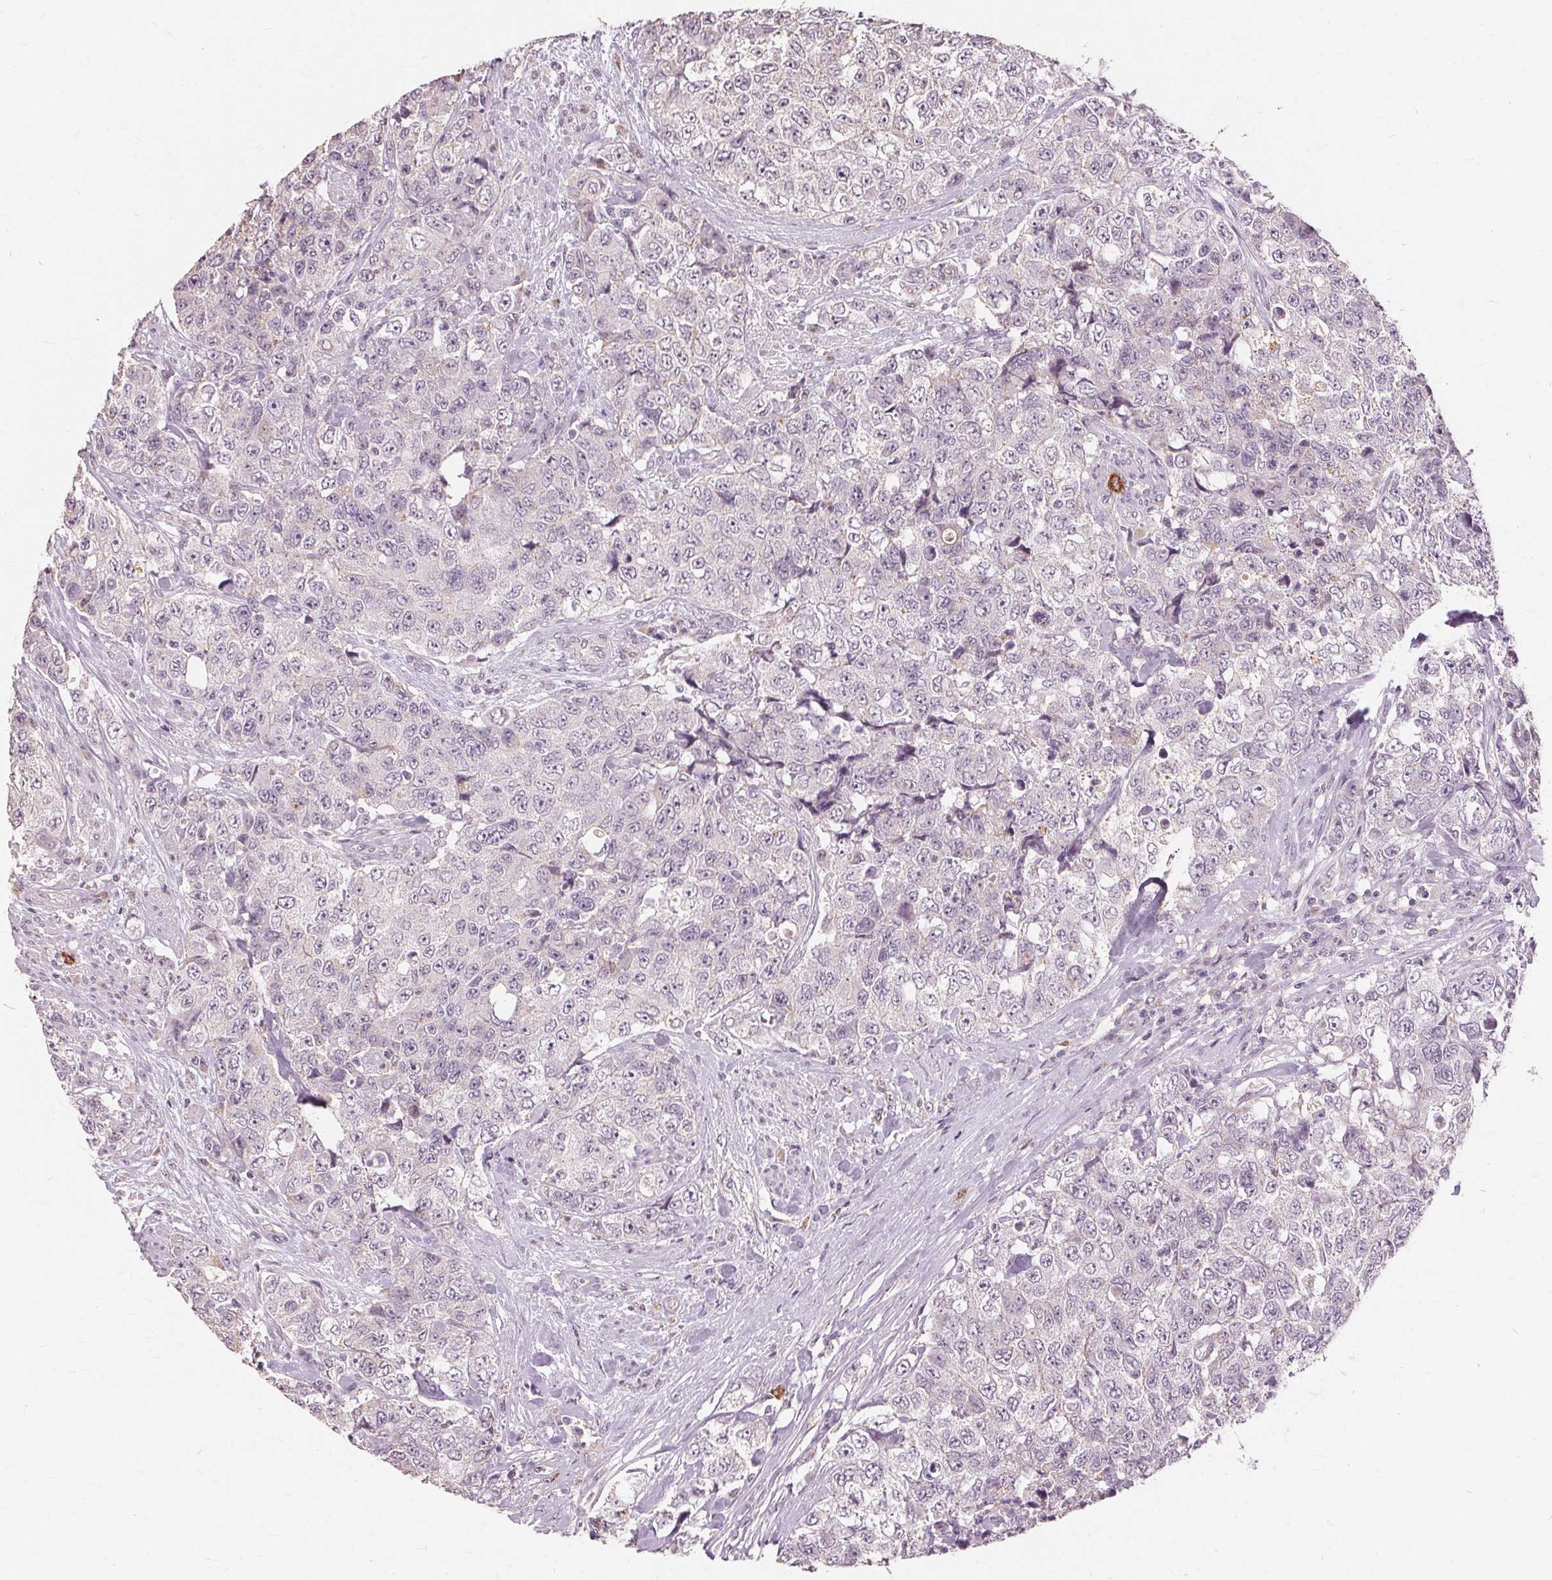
{"staining": {"intensity": "negative", "quantity": "none", "location": "none"}, "tissue": "urothelial cancer", "cell_type": "Tumor cells", "image_type": "cancer", "snomed": [{"axis": "morphology", "description": "Urothelial carcinoma, High grade"}, {"axis": "topography", "description": "Urinary bladder"}], "caption": "The histopathology image shows no staining of tumor cells in urothelial cancer.", "gene": "SIGLEC6", "patient": {"sex": "female", "age": 78}}